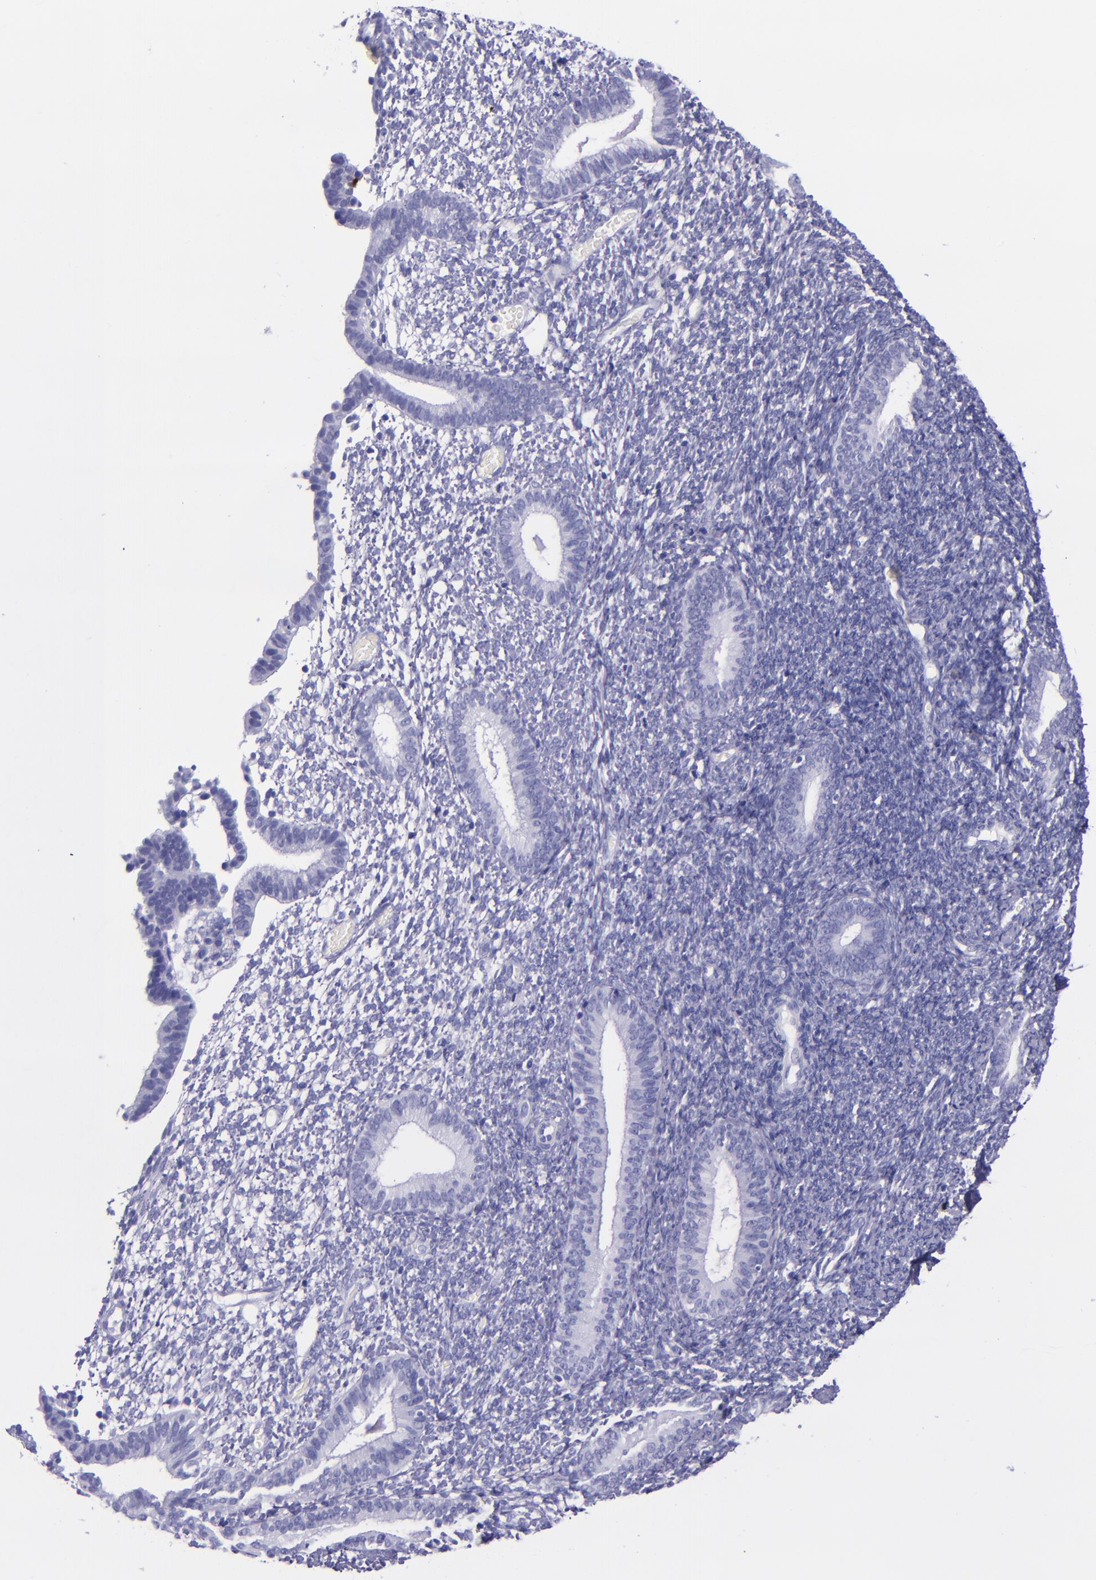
{"staining": {"intensity": "negative", "quantity": "none", "location": "none"}, "tissue": "endometrium", "cell_type": "Cells in endometrial stroma", "image_type": "normal", "snomed": [{"axis": "morphology", "description": "Normal tissue, NOS"}, {"axis": "topography", "description": "Smooth muscle"}, {"axis": "topography", "description": "Endometrium"}], "caption": "Endometrium stained for a protein using immunohistochemistry (IHC) shows no expression cells in endometrial stroma.", "gene": "MBP", "patient": {"sex": "female", "age": 57}}